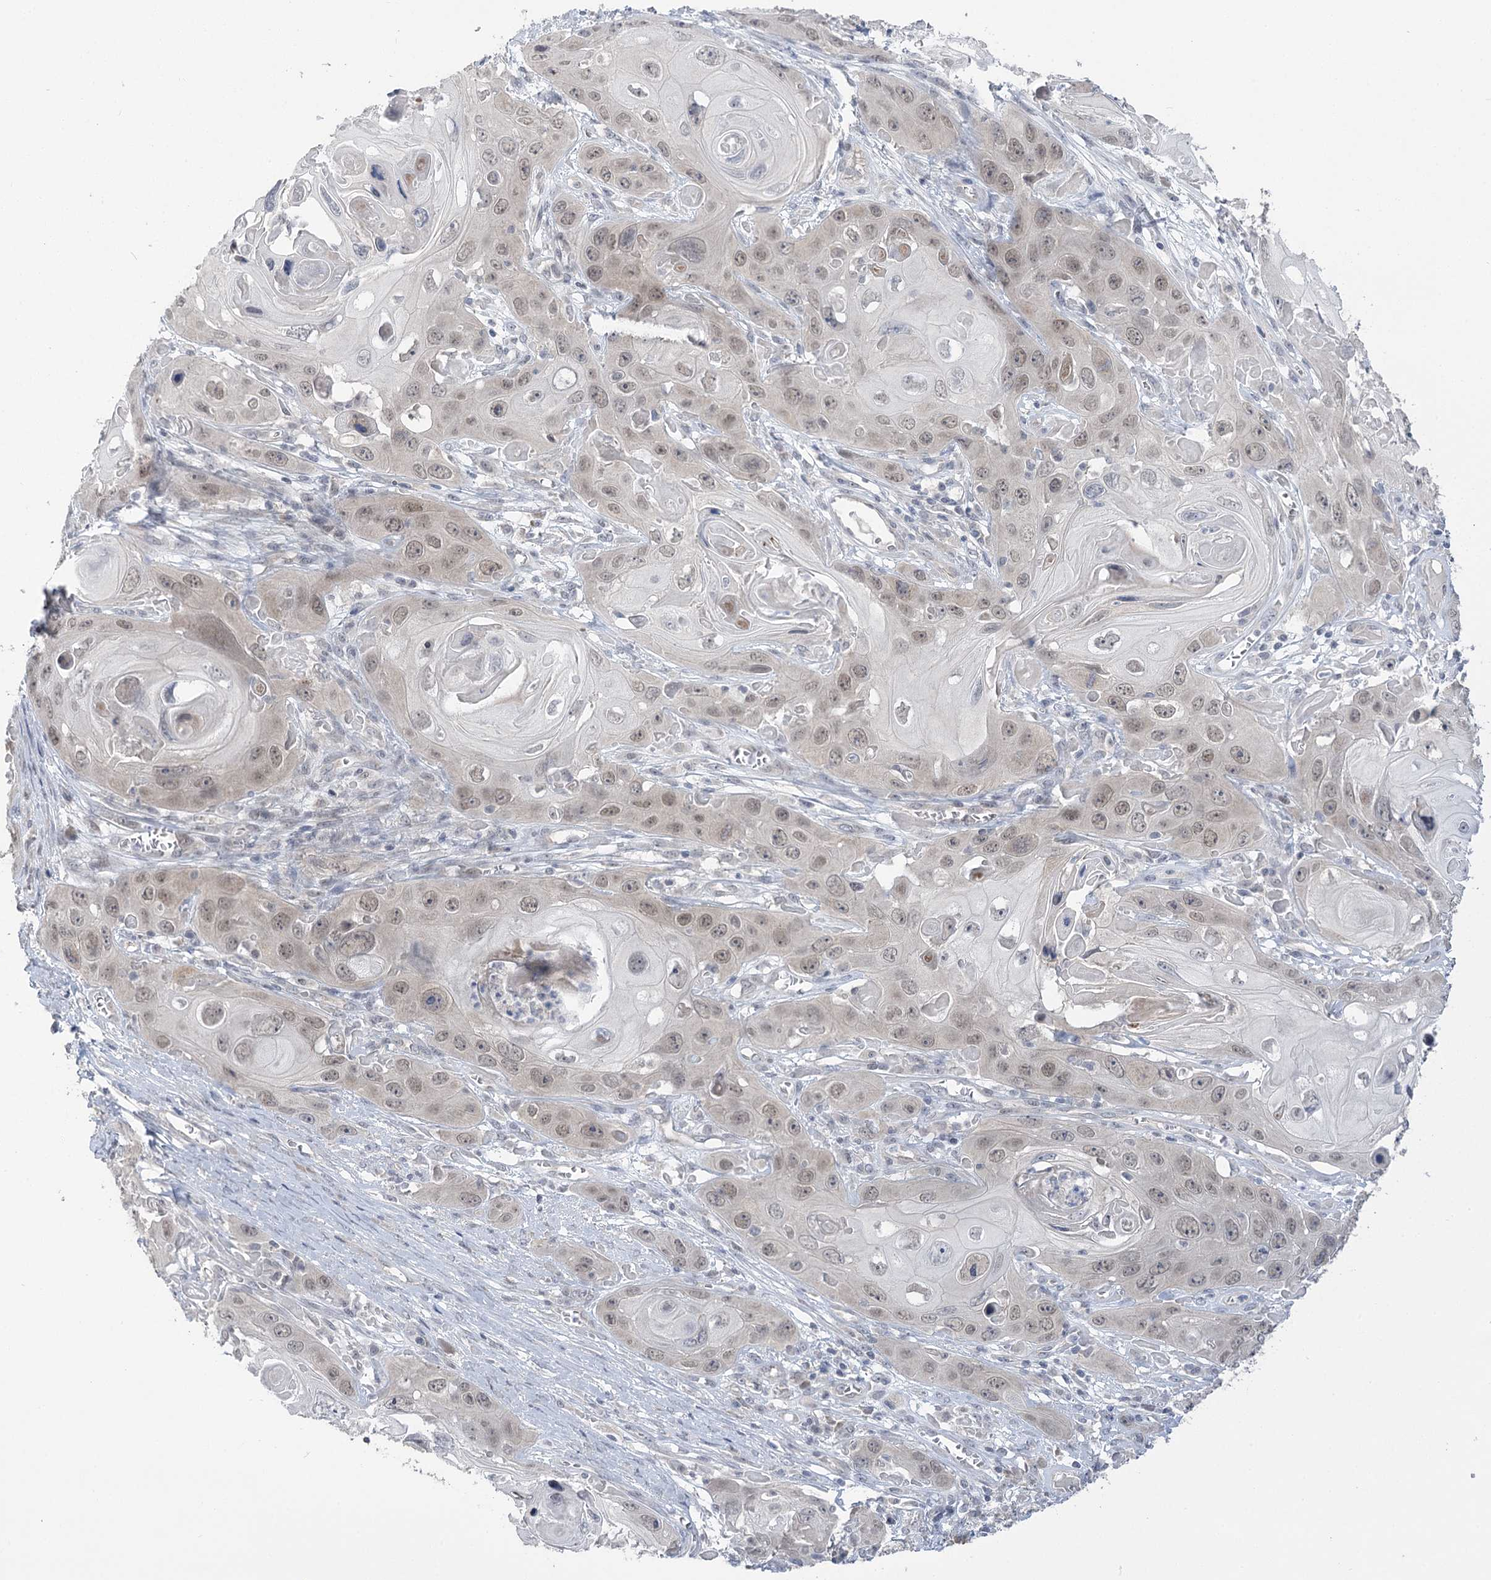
{"staining": {"intensity": "weak", "quantity": "25%-75%", "location": "nuclear"}, "tissue": "skin cancer", "cell_type": "Tumor cells", "image_type": "cancer", "snomed": [{"axis": "morphology", "description": "Squamous cell carcinoma, NOS"}, {"axis": "topography", "description": "Skin"}], "caption": "Squamous cell carcinoma (skin) stained for a protein (brown) exhibits weak nuclear positive positivity in approximately 25%-75% of tumor cells.", "gene": "PHYHIPL", "patient": {"sex": "male", "age": 55}}